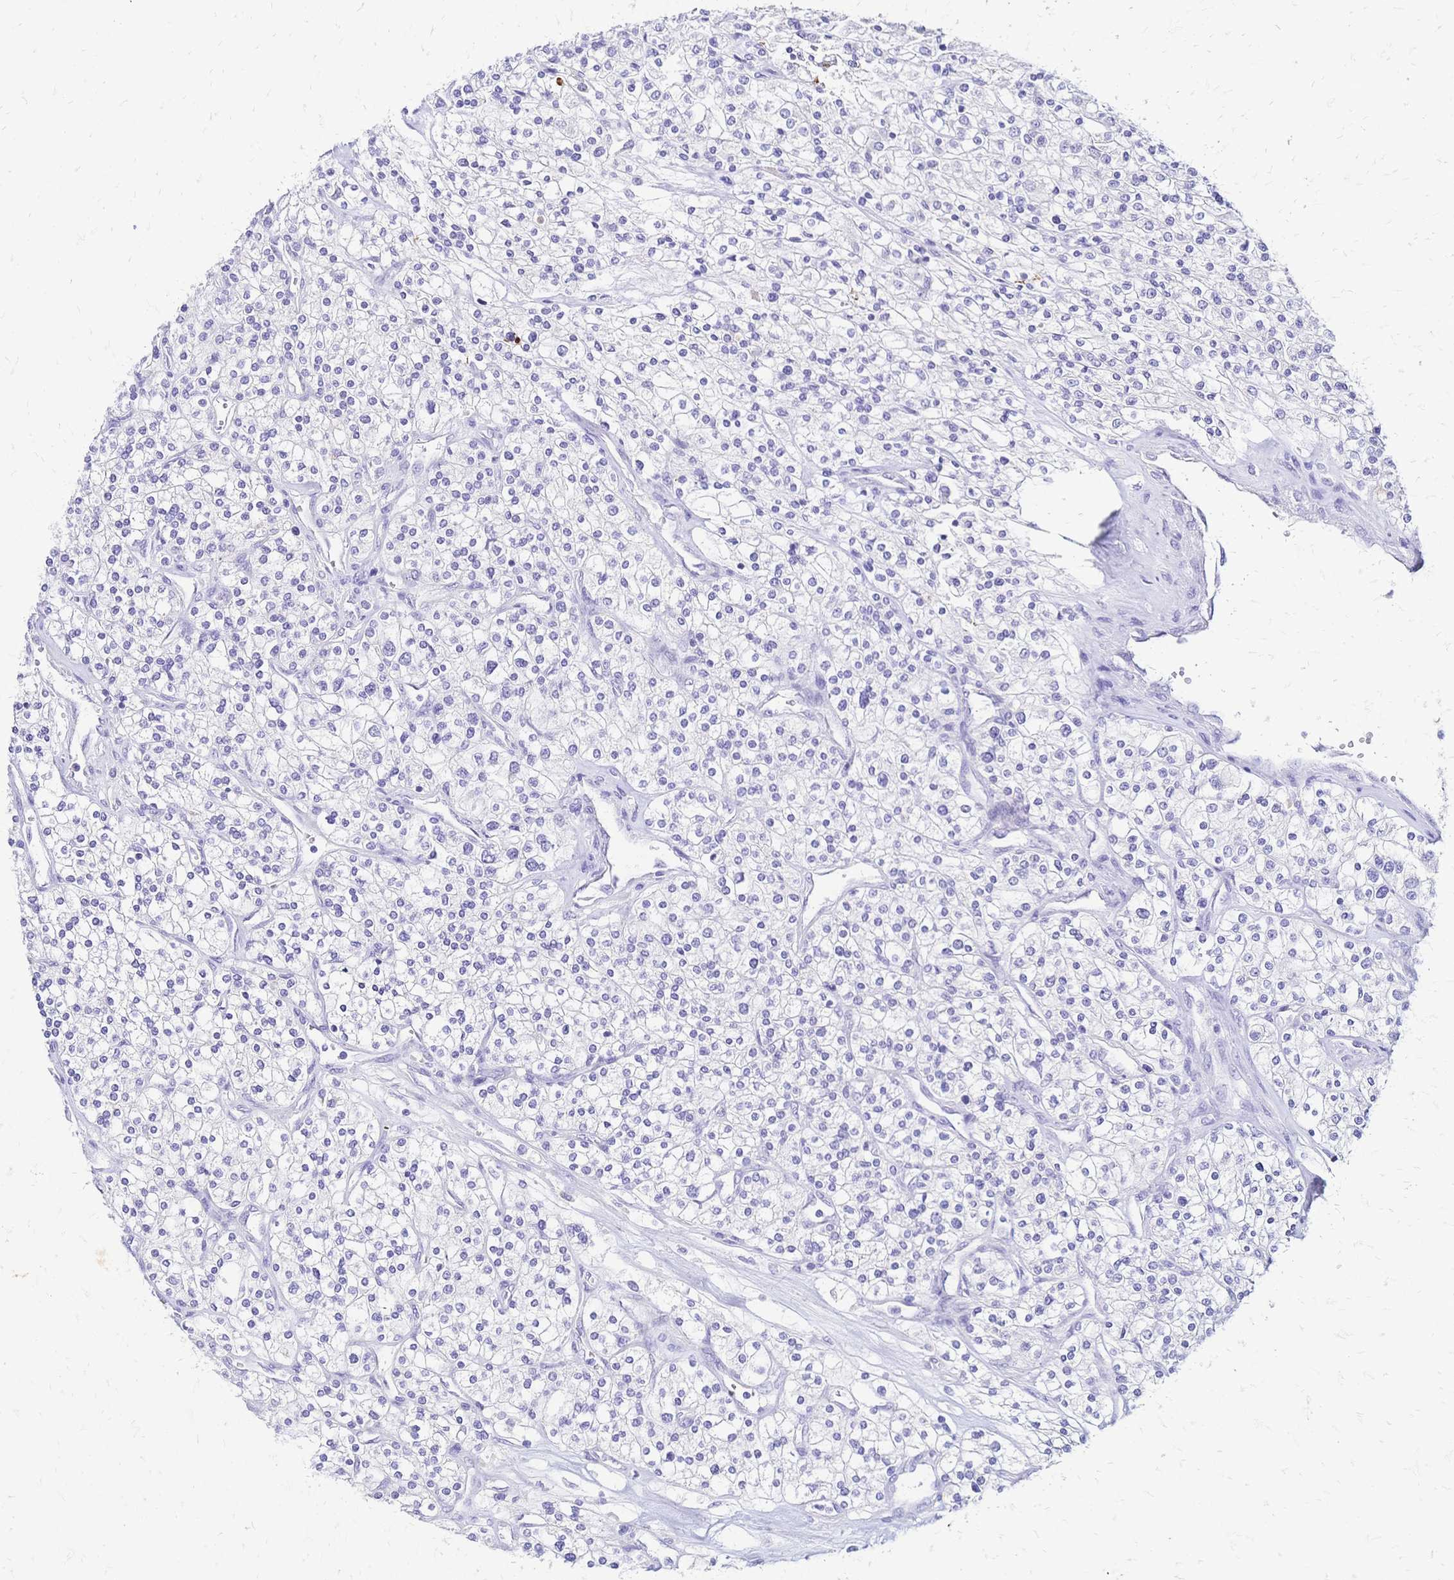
{"staining": {"intensity": "negative", "quantity": "none", "location": "none"}, "tissue": "renal cancer", "cell_type": "Tumor cells", "image_type": "cancer", "snomed": [{"axis": "morphology", "description": "Adenocarcinoma, NOS"}, {"axis": "topography", "description": "Kidney"}], "caption": "Immunohistochemistry photomicrograph of neoplastic tissue: human renal cancer (adenocarcinoma) stained with DAB reveals no significant protein expression in tumor cells.", "gene": "FA2H", "patient": {"sex": "male", "age": 80}}